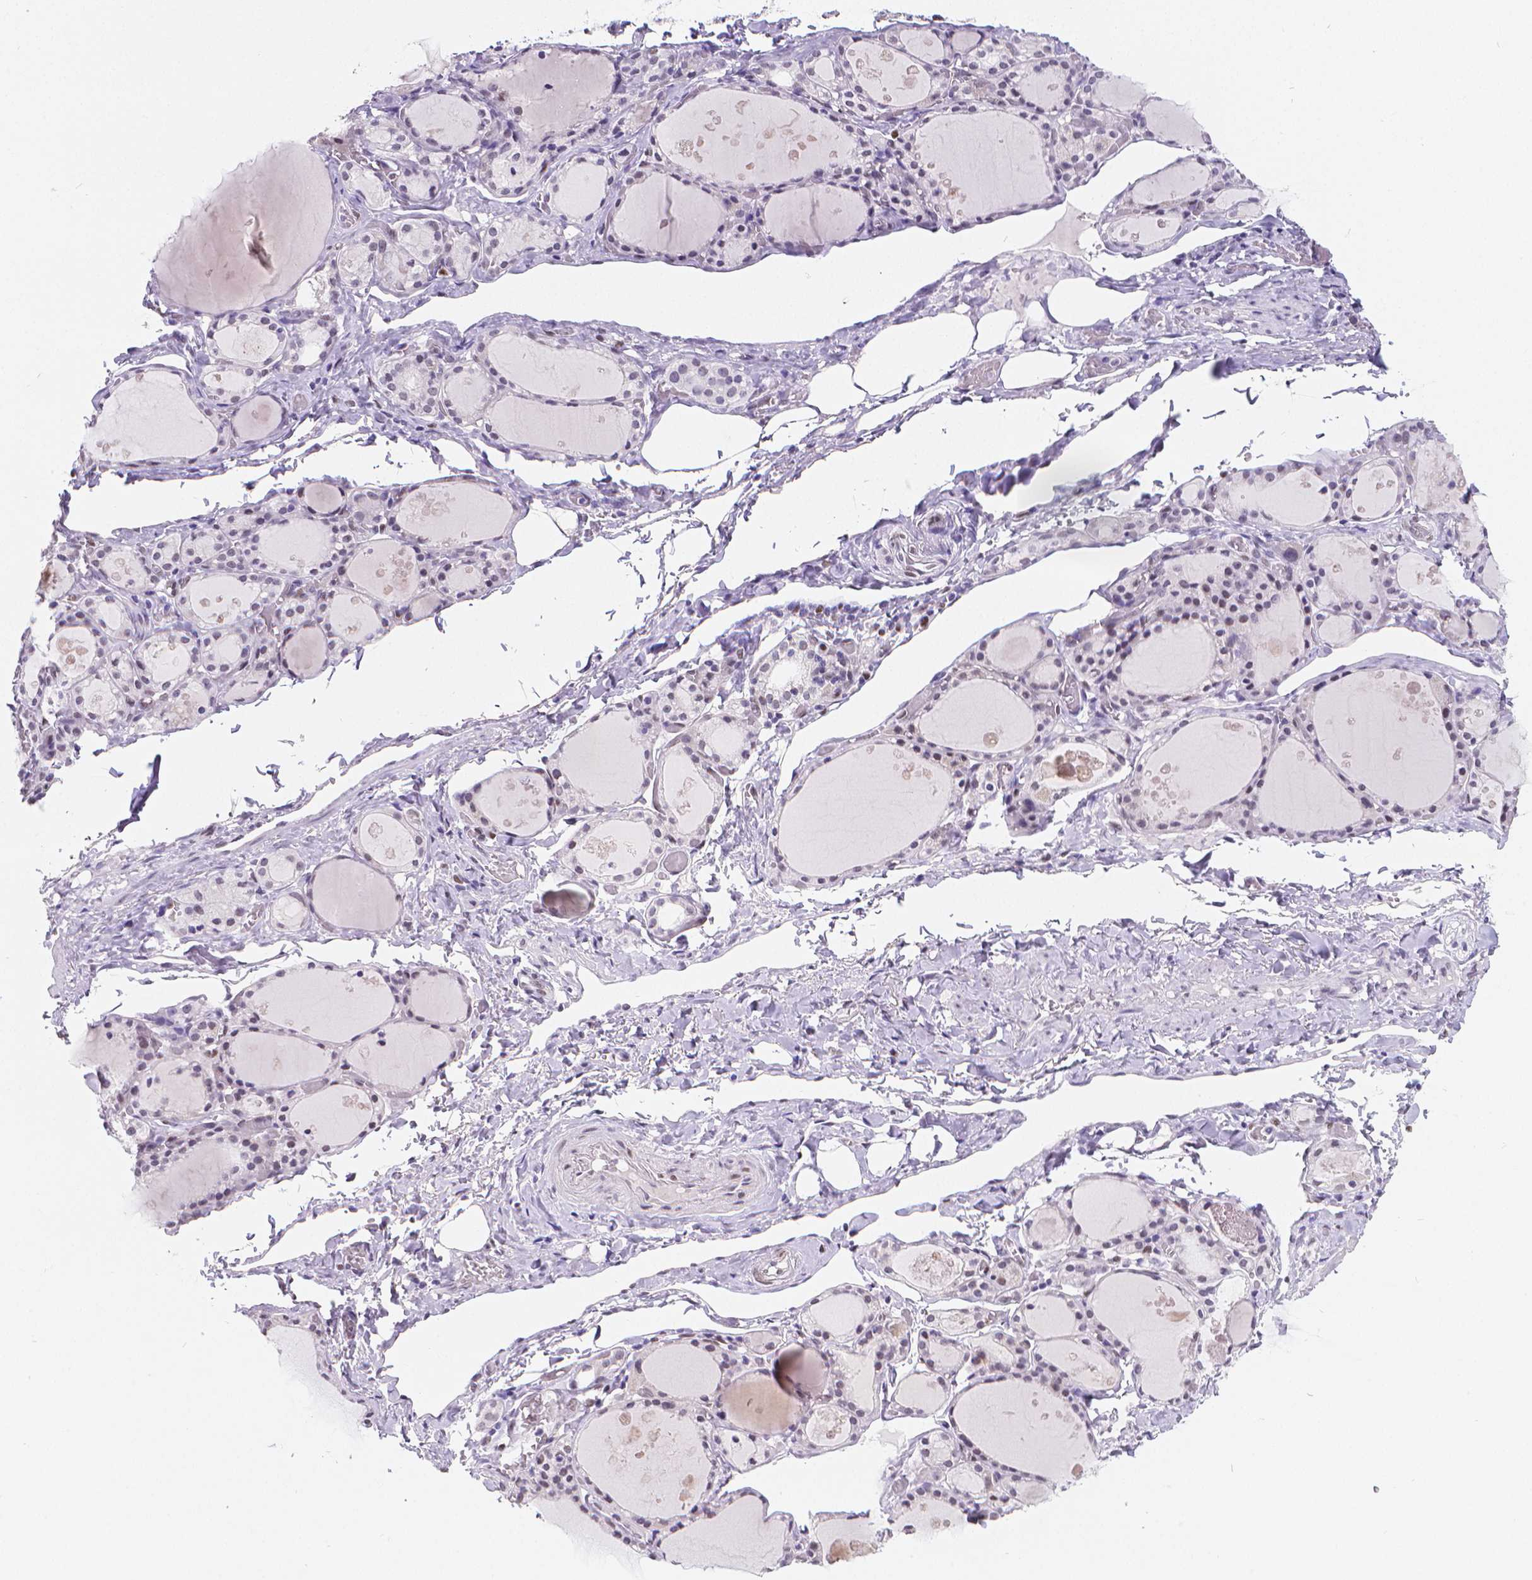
{"staining": {"intensity": "negative", "quantity": "none", "location": "none"}, "tissue": "thyroid gland", "cell_type": "Glandular cells", "image_type": "normal", "snomed": [{"axis": "morphology", "description": "Normal tissue, NOS"}, {"axis": "topography", "description": "Thyroid gland"}], "caption": "Glandular cells show no significant staining in normal thyroid gland. (Brightfield microscopy of DAB IHC at high magnification).", "gene": "MEF2C", "patient": {"sex": "male", "age": 68}}